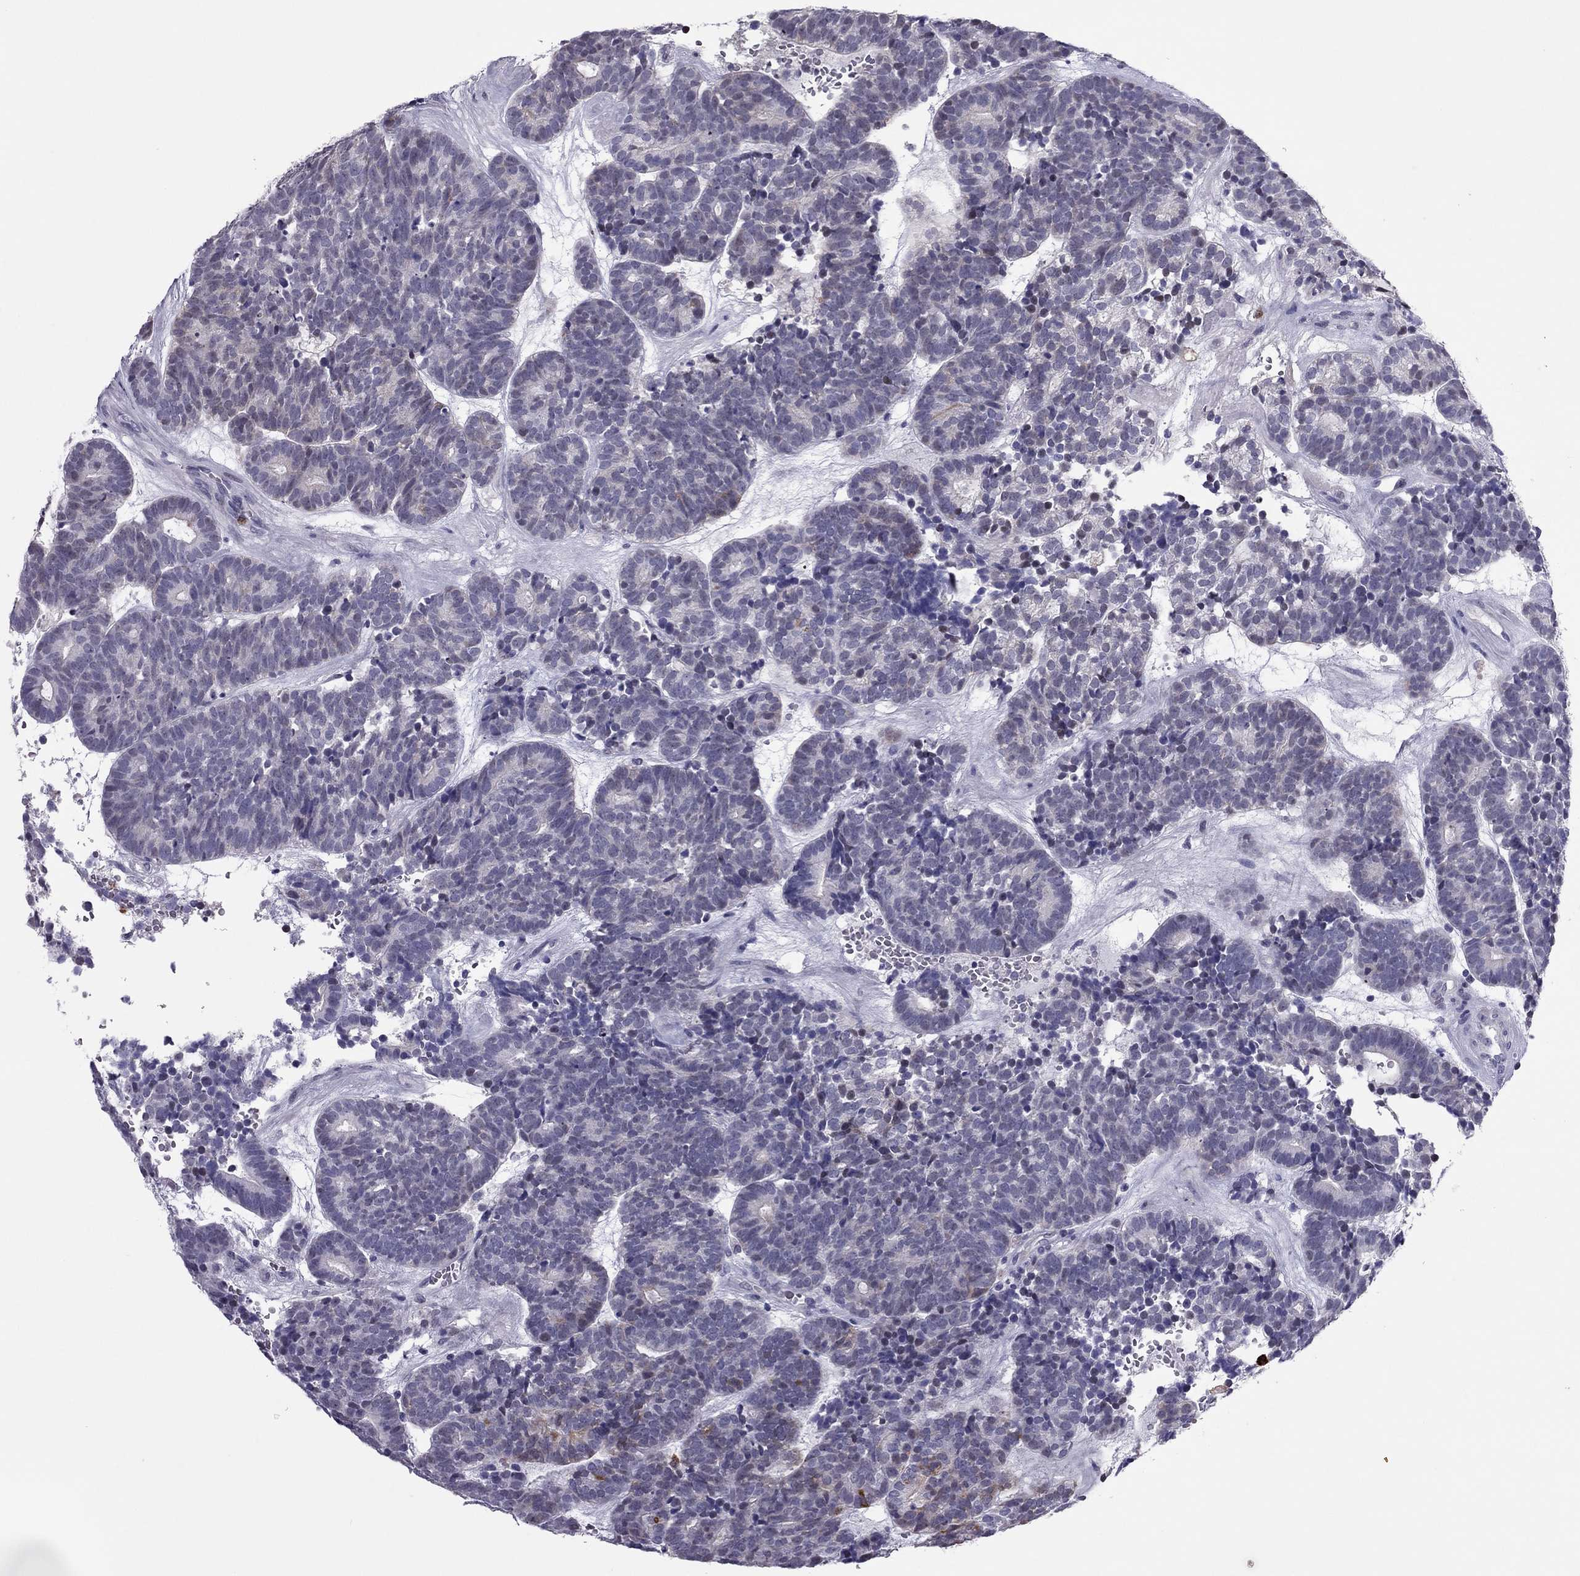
{"staining": {"intensity": "negative", "quantity": "none", "location": "none"}, "tissue": "head and neck cancer", "cell_type": "Tumor cells", "image_type": "cancer", "snomed": [{"axis": "morphology", "description": "Adenocarcinoma, NOS"}, {"axis": "topography", "description": "Head-Neck"}], "caption": "Protein analysis of head and neck cancer (adenocarcinoma) shows no significant staining in tumor cells.", "gene": "CCL27", "patient": {"sex": "female", "age": 81}}